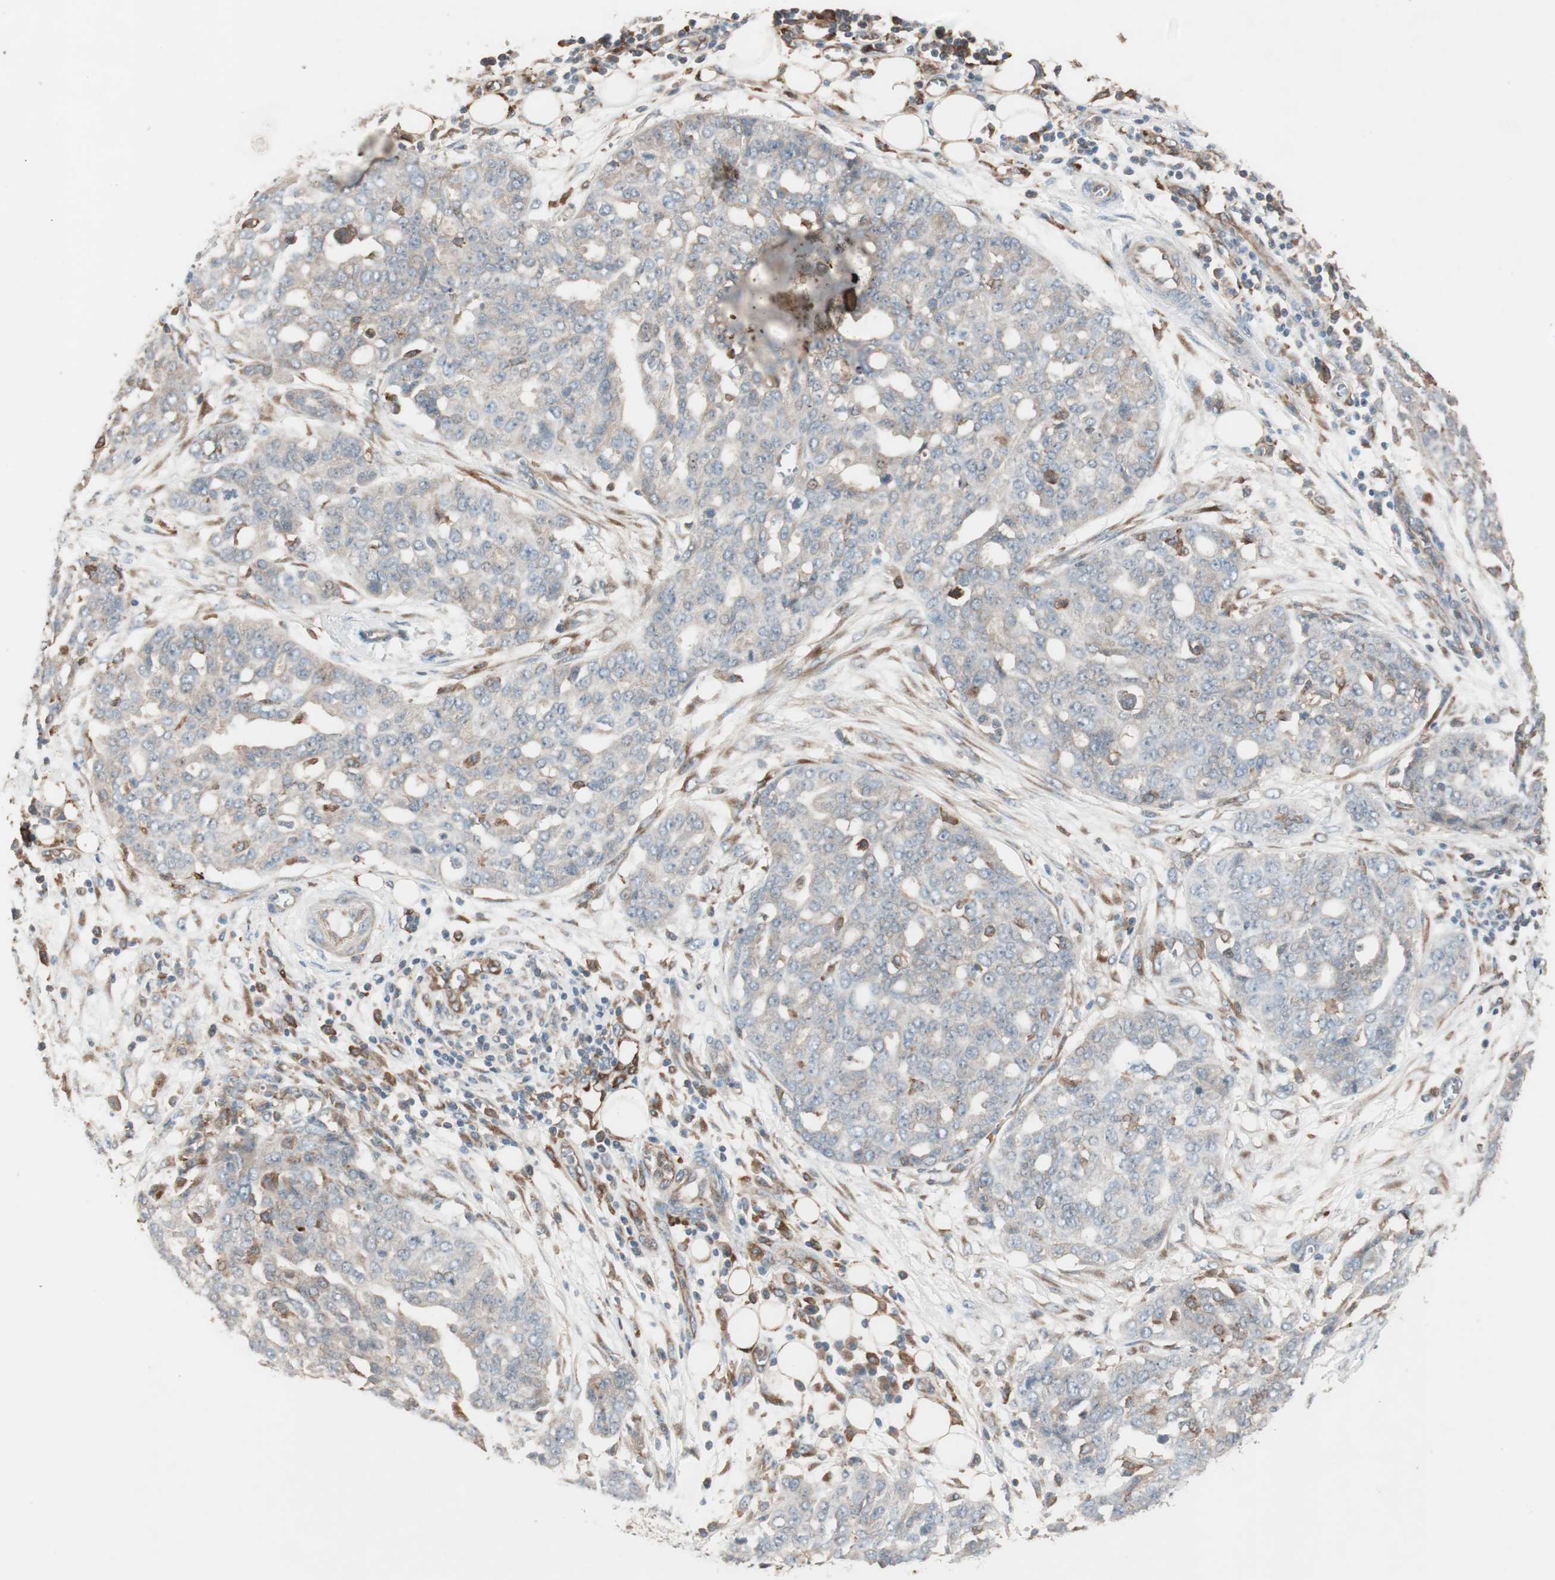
{"staining": {"intensity": "weak", "quantity": ">75%", "location": "cytoplasmic/membranous"}, "tissue": "ovarian cancer", "cell_type": "Tumor cells", "image_type": "cancer", "snomed": [{"axis": "morphology", "description": "Cystadenocarcinoma, serous, NOS"}, {"axis": "topography", "description": "Soft tissue"}, {"axis": "topography", "description": "Ovary"}], "caption": "Approximately >75% of tumor cells in ovarian cancer (serous cystadenocarcinoma) display weak cytoplasmic/membranous protein staining as visualized by brown immunohistochemical staining.", "gene": "STAB1", "patient": {"sex": "female", "age": 57}}